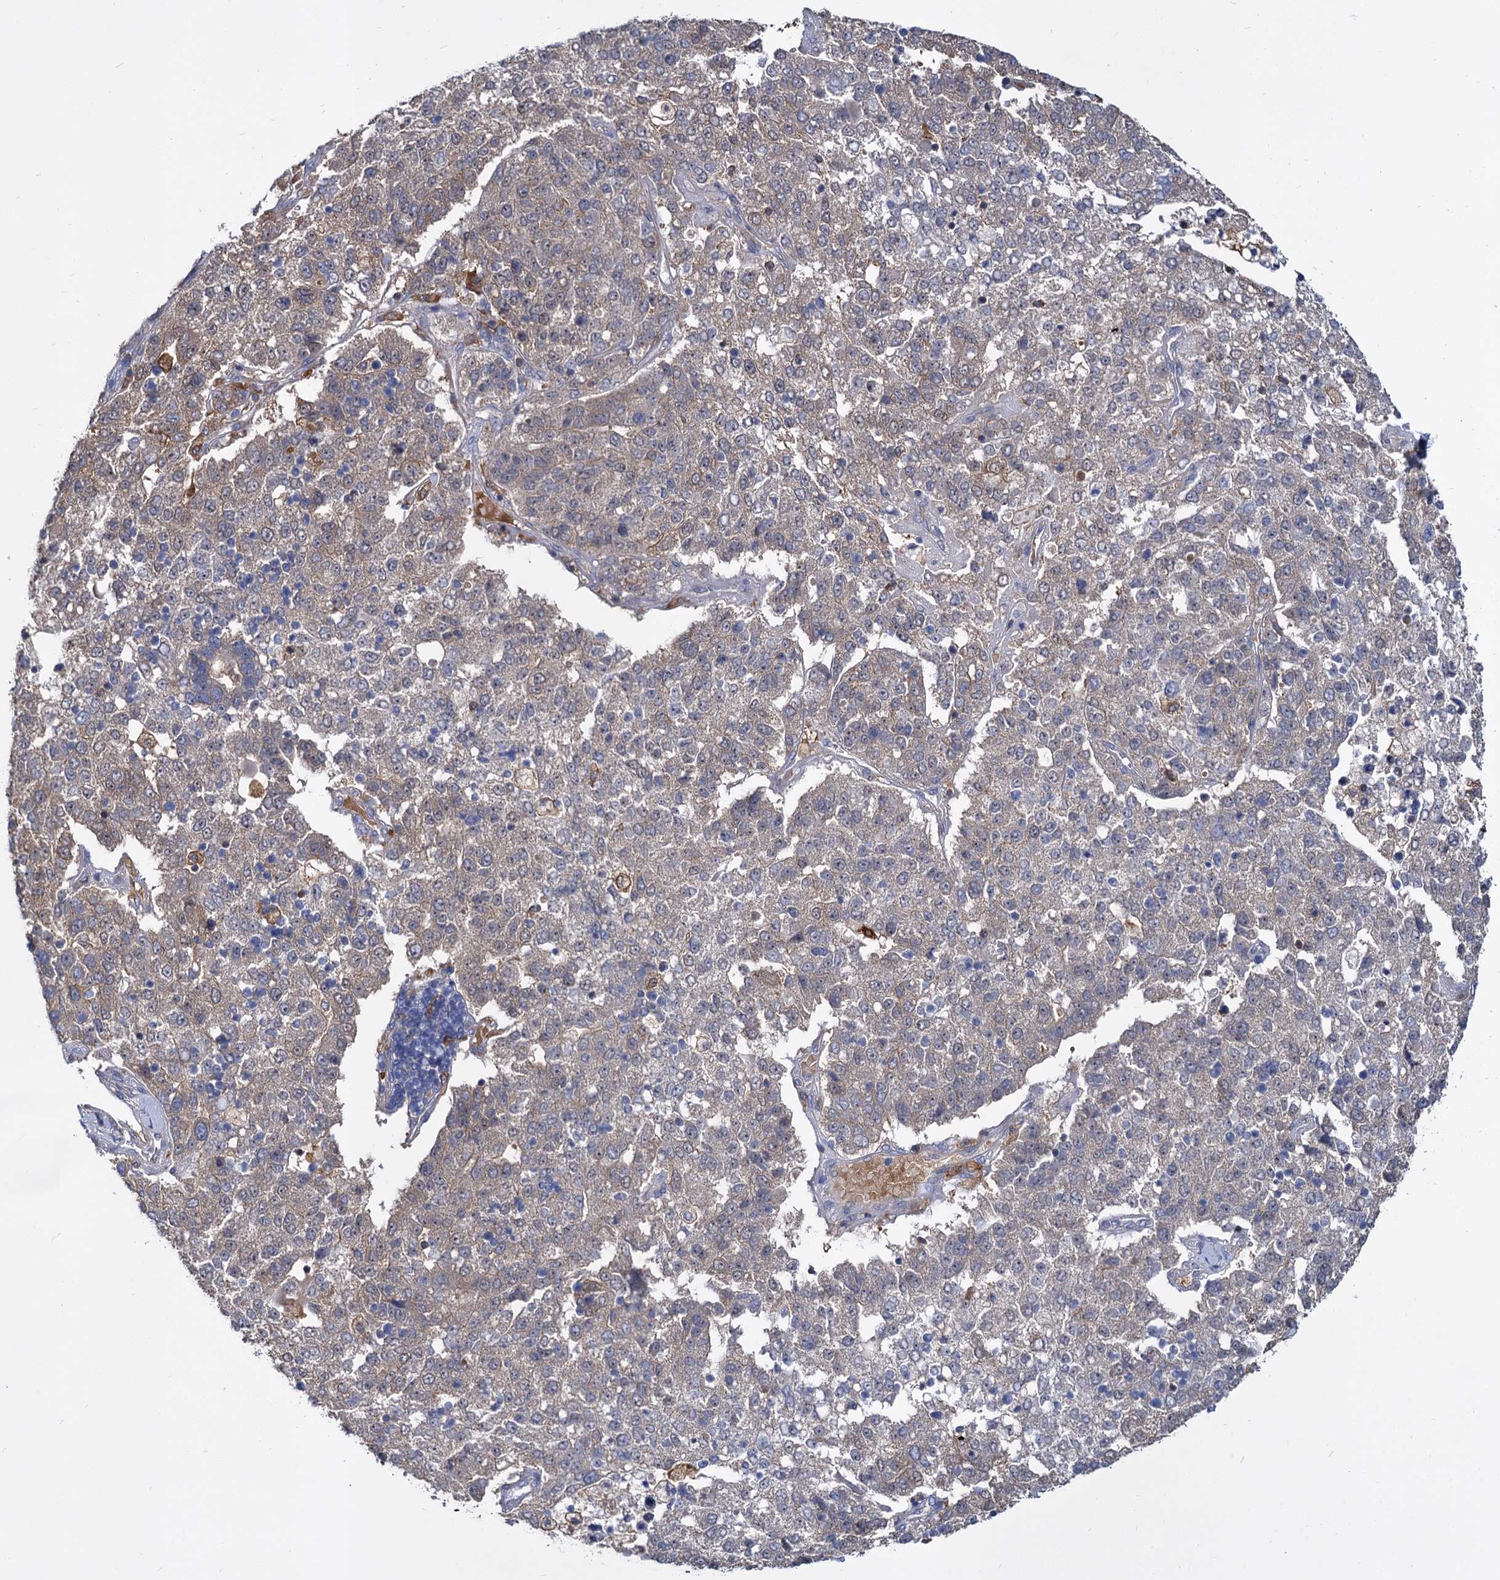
{"staining": {"intensity": "negative", "quantity": "none", "location": "none"}, "tissue": "pancreatic cancer", "cell_type": "Tumor cells", "image_type": "cancer", "snomed": [{"axis": "morphology", "description": "Adenocarcinoma, NOS"}, {"axis": "topography", "description": "Pancreas"}], "caption": "Image shows no significant protein expression in tumor cells of pancreatic cancer.", "gene": "GCLC", "patient": {"sex": "female", "age": 61}}